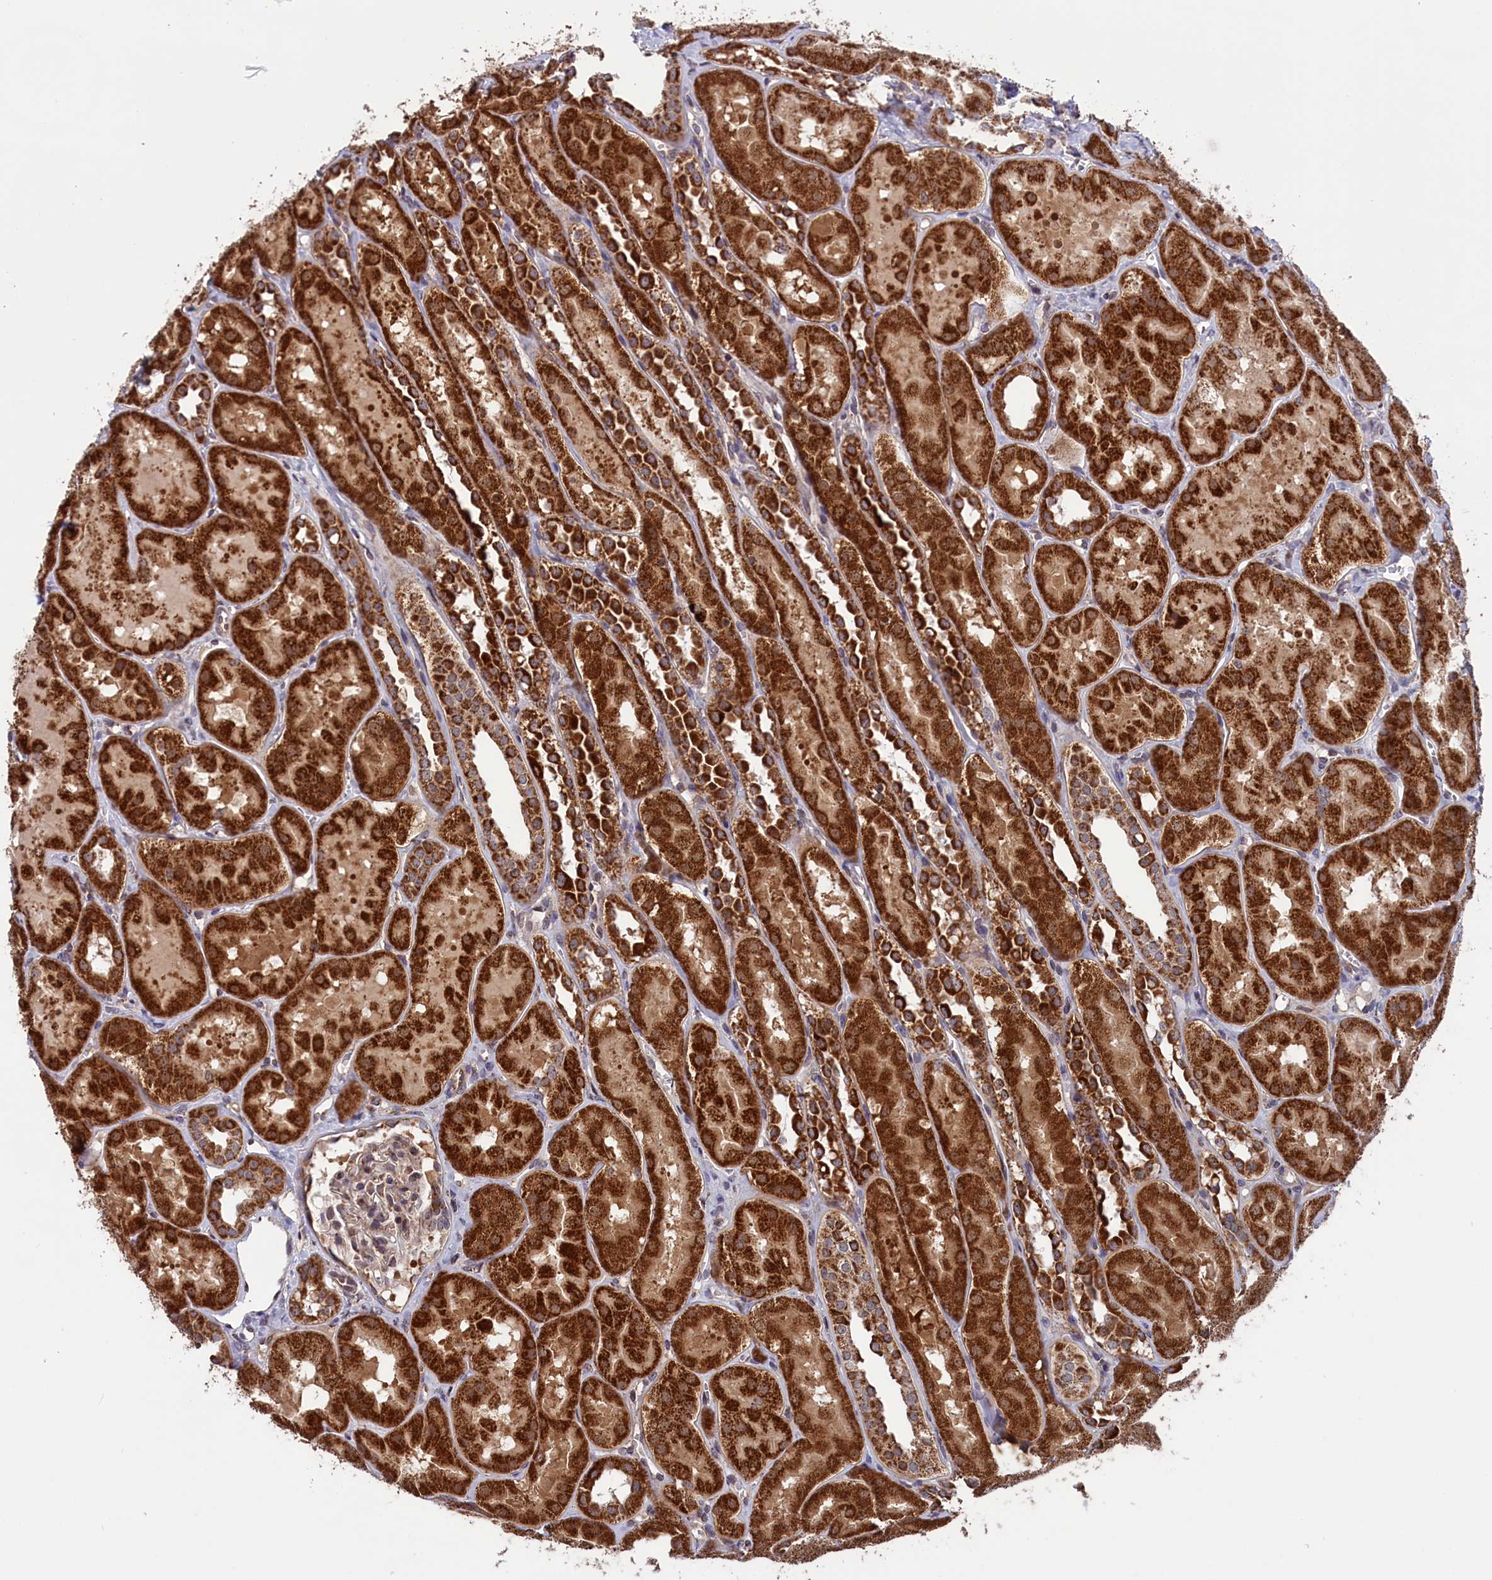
{"staining": {"intensity": "moderate", "quantity": "<25%", "location": "cytoplasmic/membranous"}, "tissue": "kidney", "cell_type": "Cells in glomeruli", "image_type": "normal", "snomed": [{"axis": "morphology", "description": "Normal tissue, NOS"}, {"axis": "topography", "description": "Kidney"}, {"axis": "topography", "description": "Urinary bladder"}], "caption": "IHC photomicrograph of unremarkable kidney stained for a protein (brown), which demonstrates low levels of moderate cytoplasmic/membranous staining in approximately <25% of cells in glomeruli.", "gene": "TIMM44", "patient": {"sex": "male", "age": 16}}